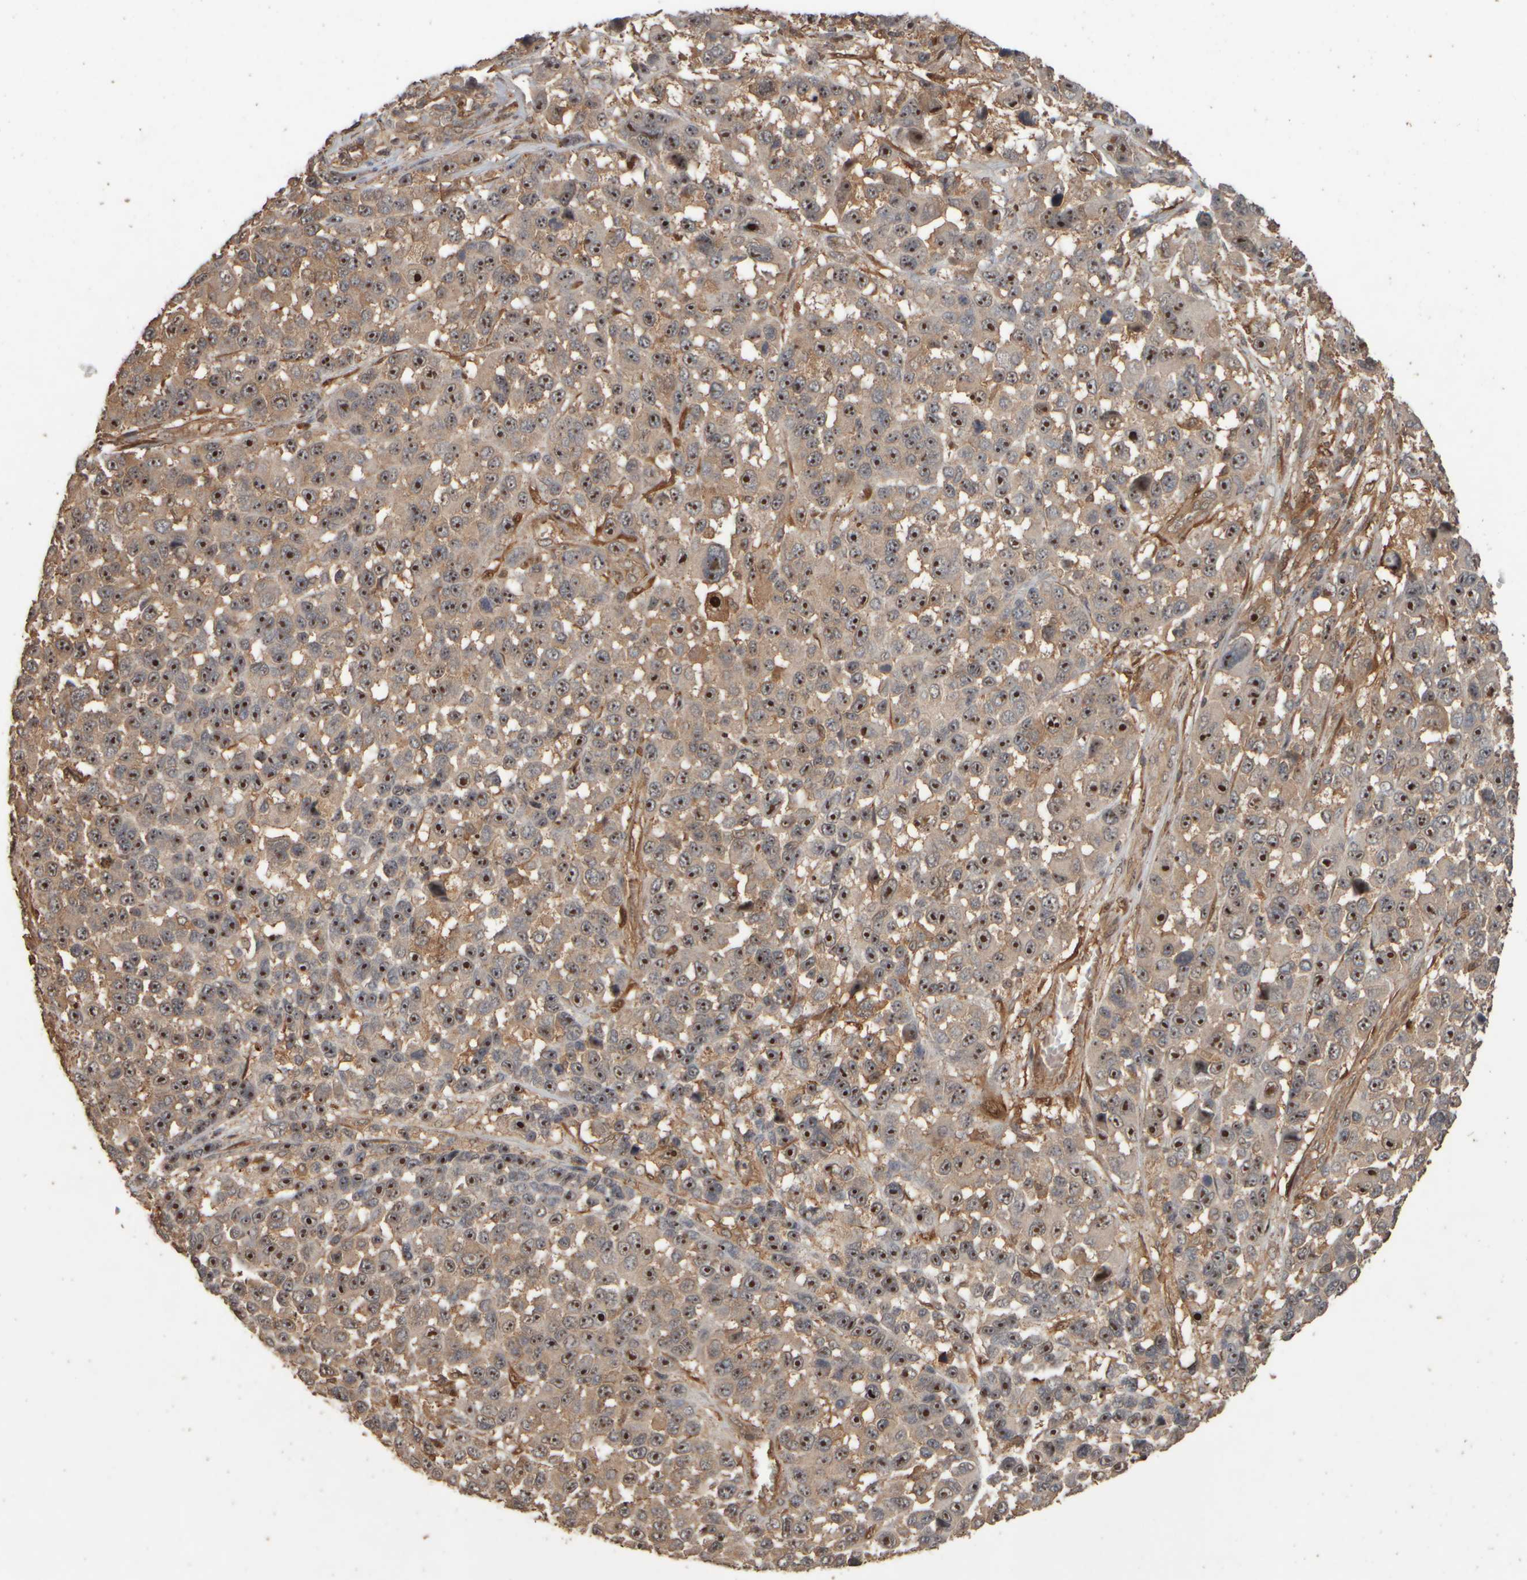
{"staining": {"intensity": "strong", "quantity": ">75%", "location": "cytoplasmic/membranous,nuclear"}, "tissue": "melanoma", "cell_type": "Tumor cells", "image_type": "cancer", "snomed": [{"axis": "morphology", "description": "Malignant melanoma, NOS"}, {"axis": "topography", "description": "Skin"}], "caption": "This photomicrograph demonstrates immunohistochemistry staining of malignant melanoma, with high strong cytoplasmic/membranous and nuclear expression in approximately >75% of tumor cells.", "gene": "SPHK1", "patient": {"sex": "male", "age": 53}}